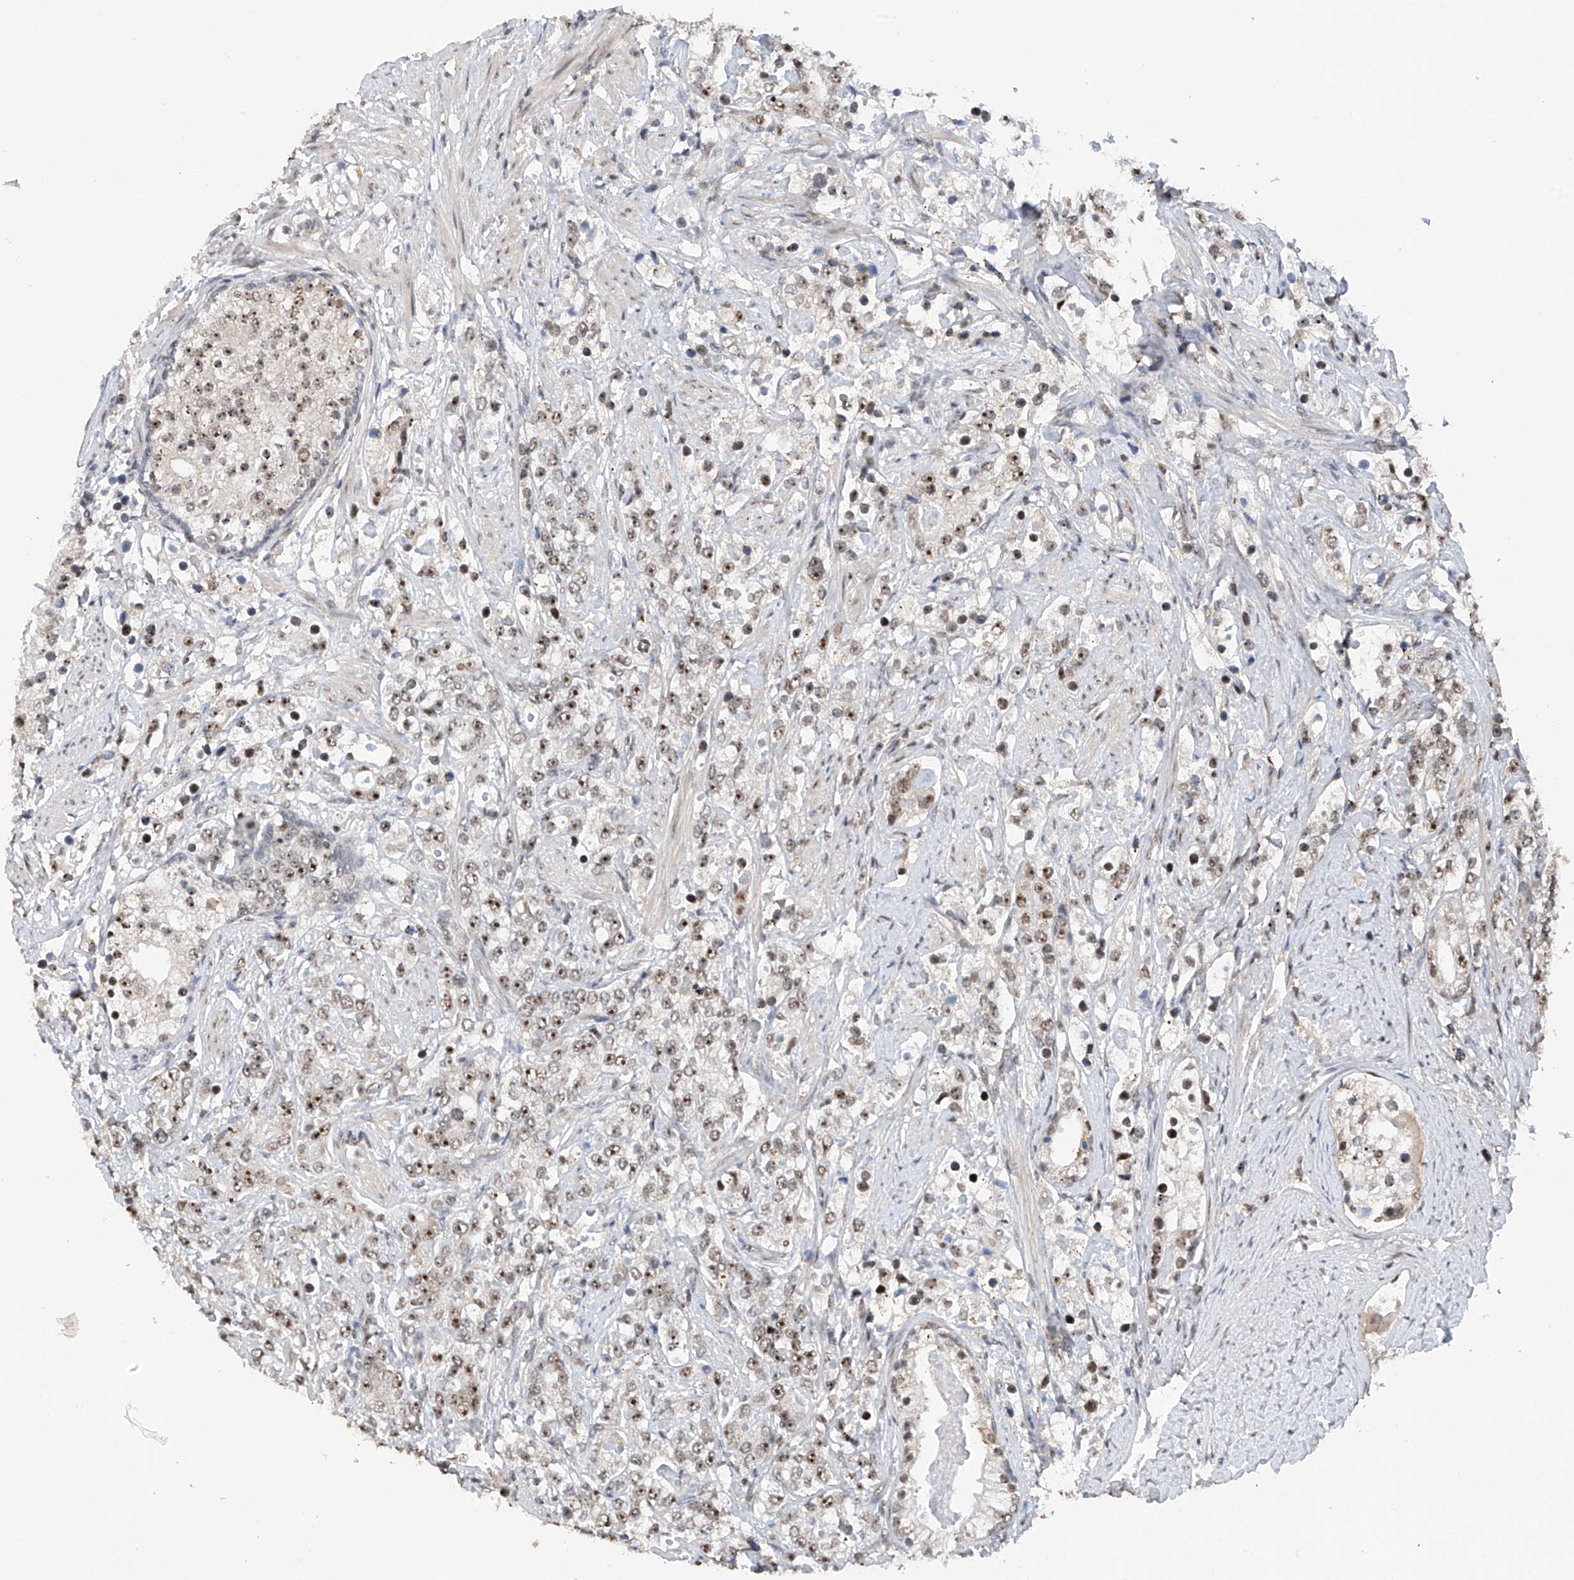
{"staining": {"intensity": "weak", "quantity": "25%-75%", "location": "cytoplasmic/membranous,nuclear"}, "tissue": "prostate cancer", "cell_type": "Tumor cells", "image_type": "cancer", "snomed": [{"axis": "morphology", "description": "Adenocarcinoma, High grade"}, {"axis": "topography", "description": "Prostate"}], "caption": "High-magnification brightfield microscopy of high-grade adenocarcinoma (prostate) stained with DAB (3,3'-diaminobenzidine) (brown) and counterstained with hematoxylin (blue). tumor cells exhibit weak cytoplasmic/membranous and nuclear staining is present in approximately25%-75% of cells.", "gene": "C1orf131", "patient": {"sex": "male", "age": 69}}